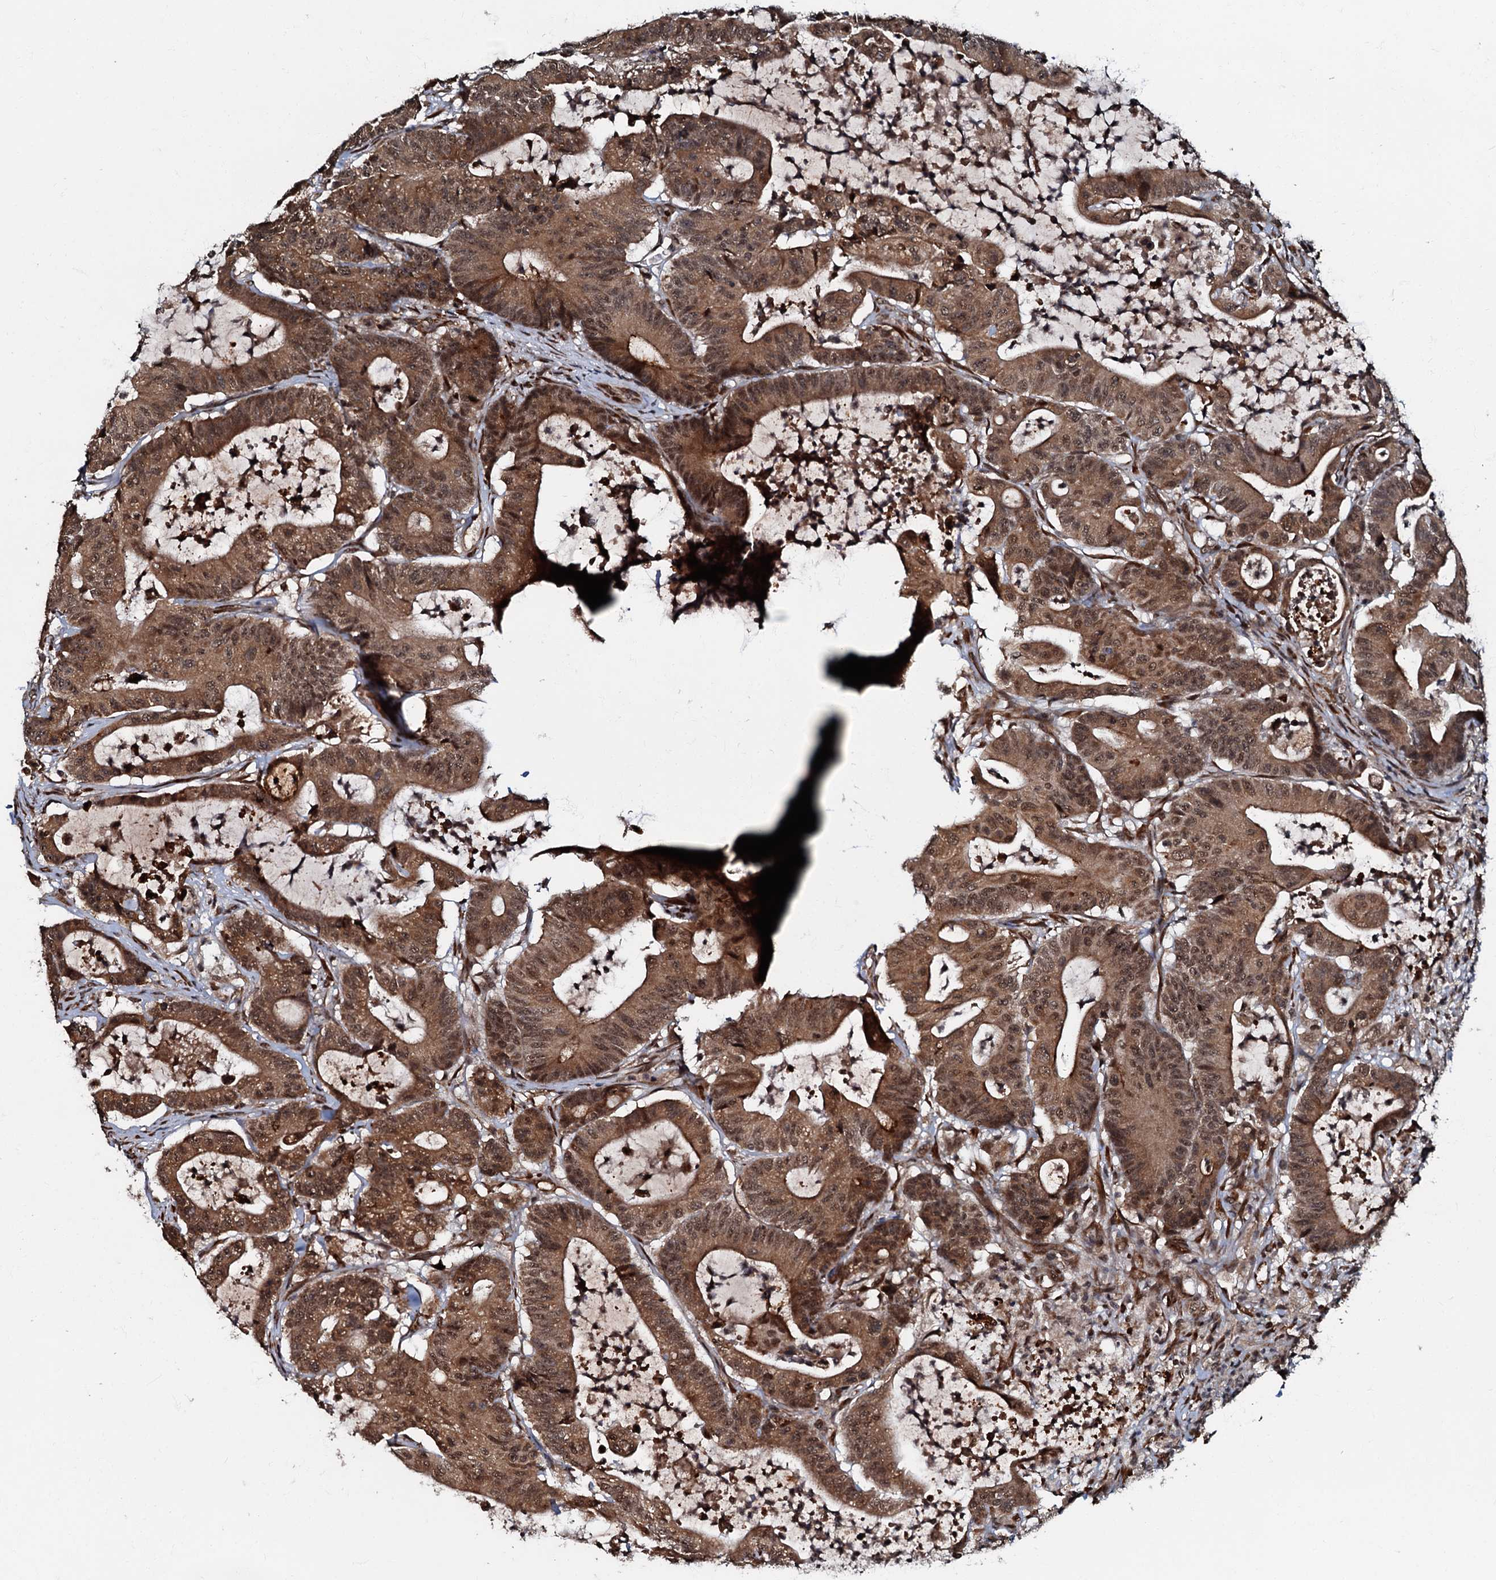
{"staining": {"intensity": "moderate", "quantity": ">75%", "location": "cytoplasmic/membranous,nuclear"}, "tissue": "colorectal cancer", "cell_type": "Tumor cells", "image_type": "cancer", "snomed": [{"axis": "morphology", "description": "Adenocarcinoma, NOS"}, {"axis": "topography", "description": "Colon"}], "caption": "A high-resolution micrograph shows immunohistochemistry (IHC) staining of adenocarcinoma (colorectal), which exhibits moderate cytoplasmic/membranous and nuclear staining in approximately >75% of tumor cells.", "gene": "C18orf32", "patient": {"sex": "female", "age": 84}}